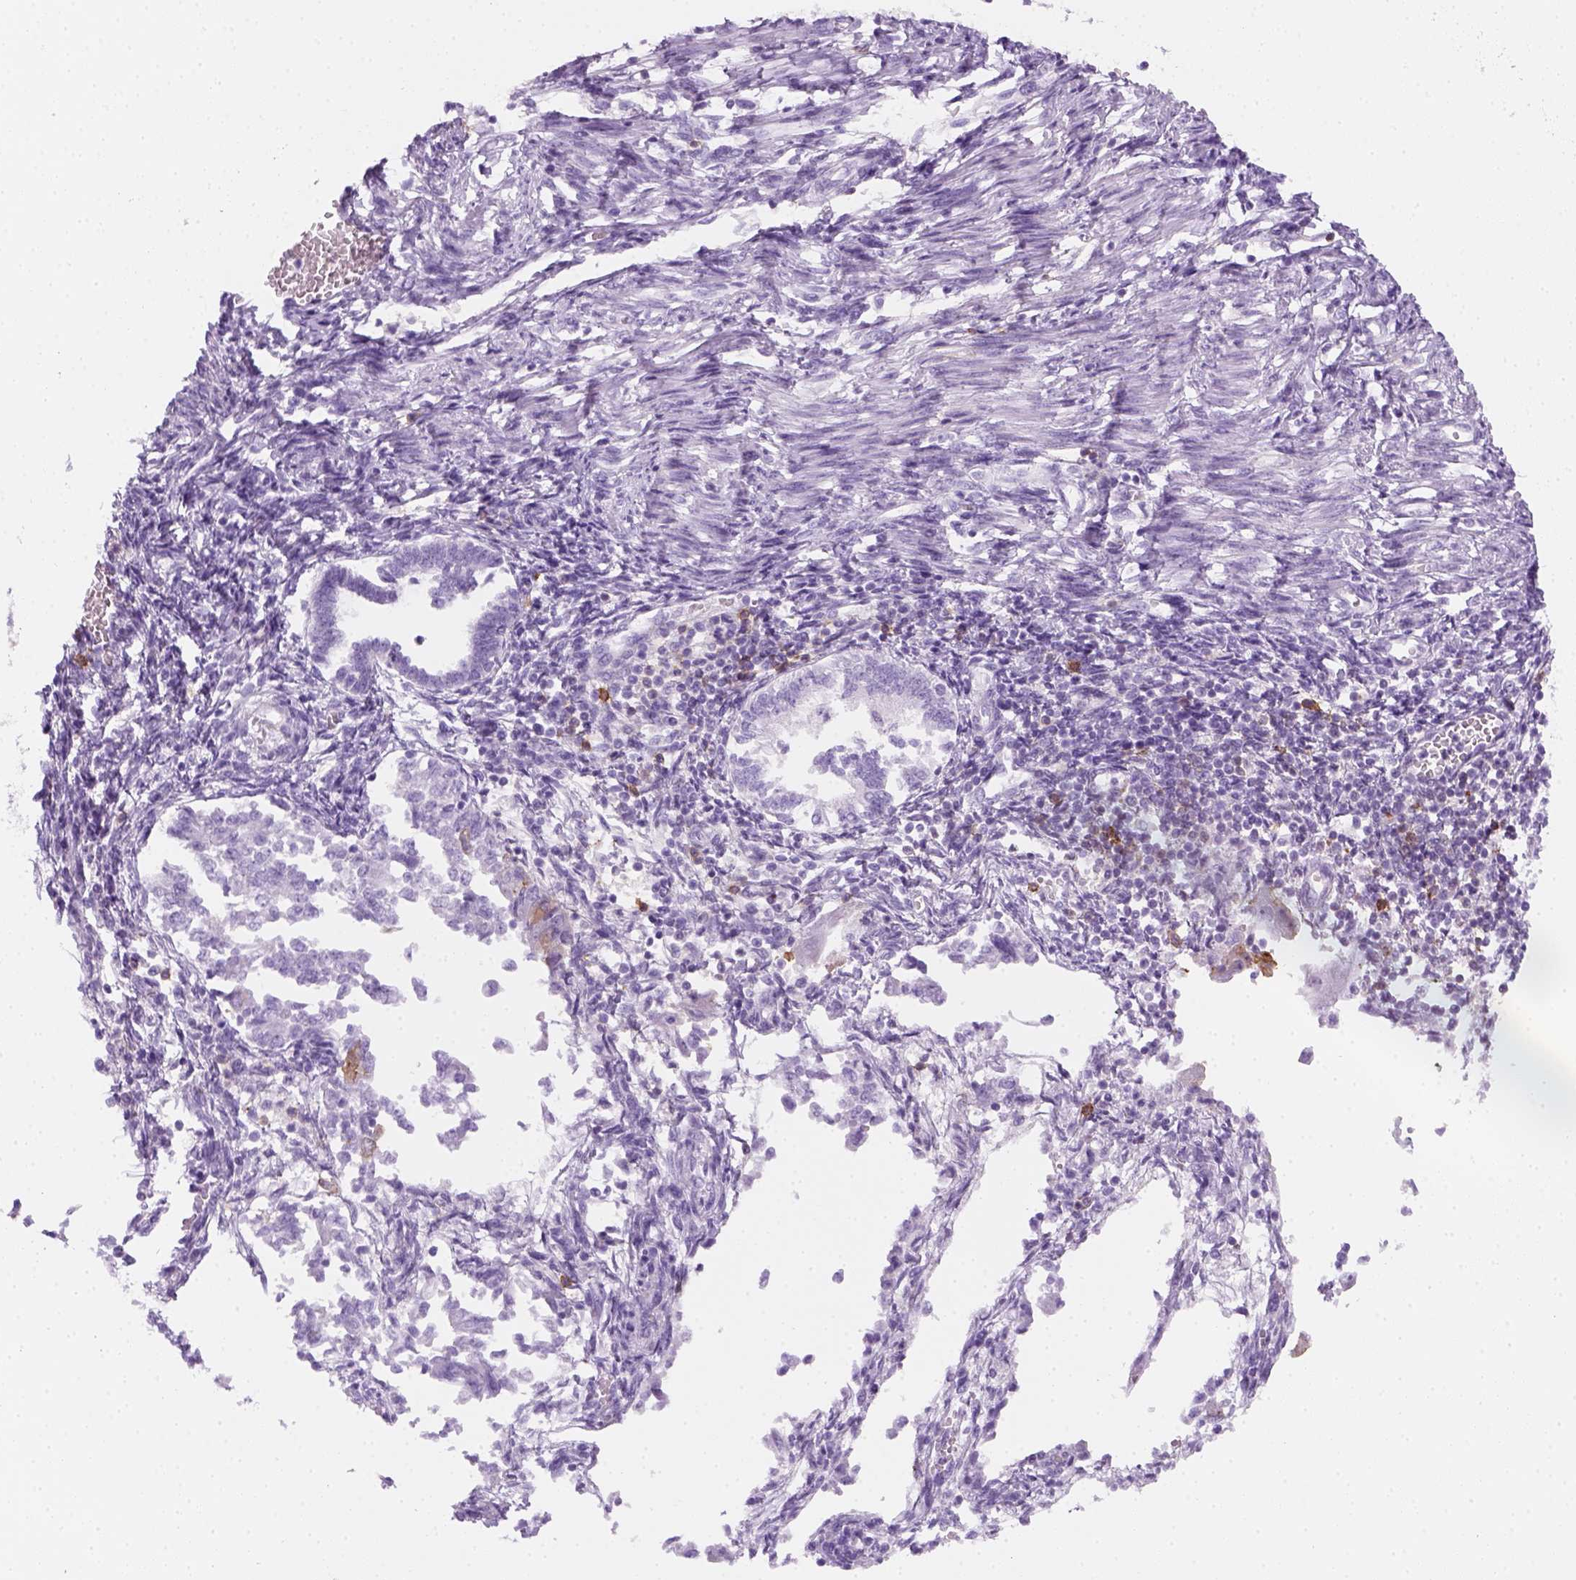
{"staining": {"intensity": "negative", "quantity": "none", "location": "none"}, "tissue": "endometrial cancer", "cell_type": "Tumor cells", "image_type": "cancer", "snomed": [{"axis": "morphology", "description": "Adenocarcinoma, NOS"}, {"axis": "topography", "description": "Endometrium"}], "caption": "Tumor cells show no significant protein positivity in adenocarcinoma (endometrial).", "gene": "AQP3", "patient": {"sex": "female", "age": 65}}